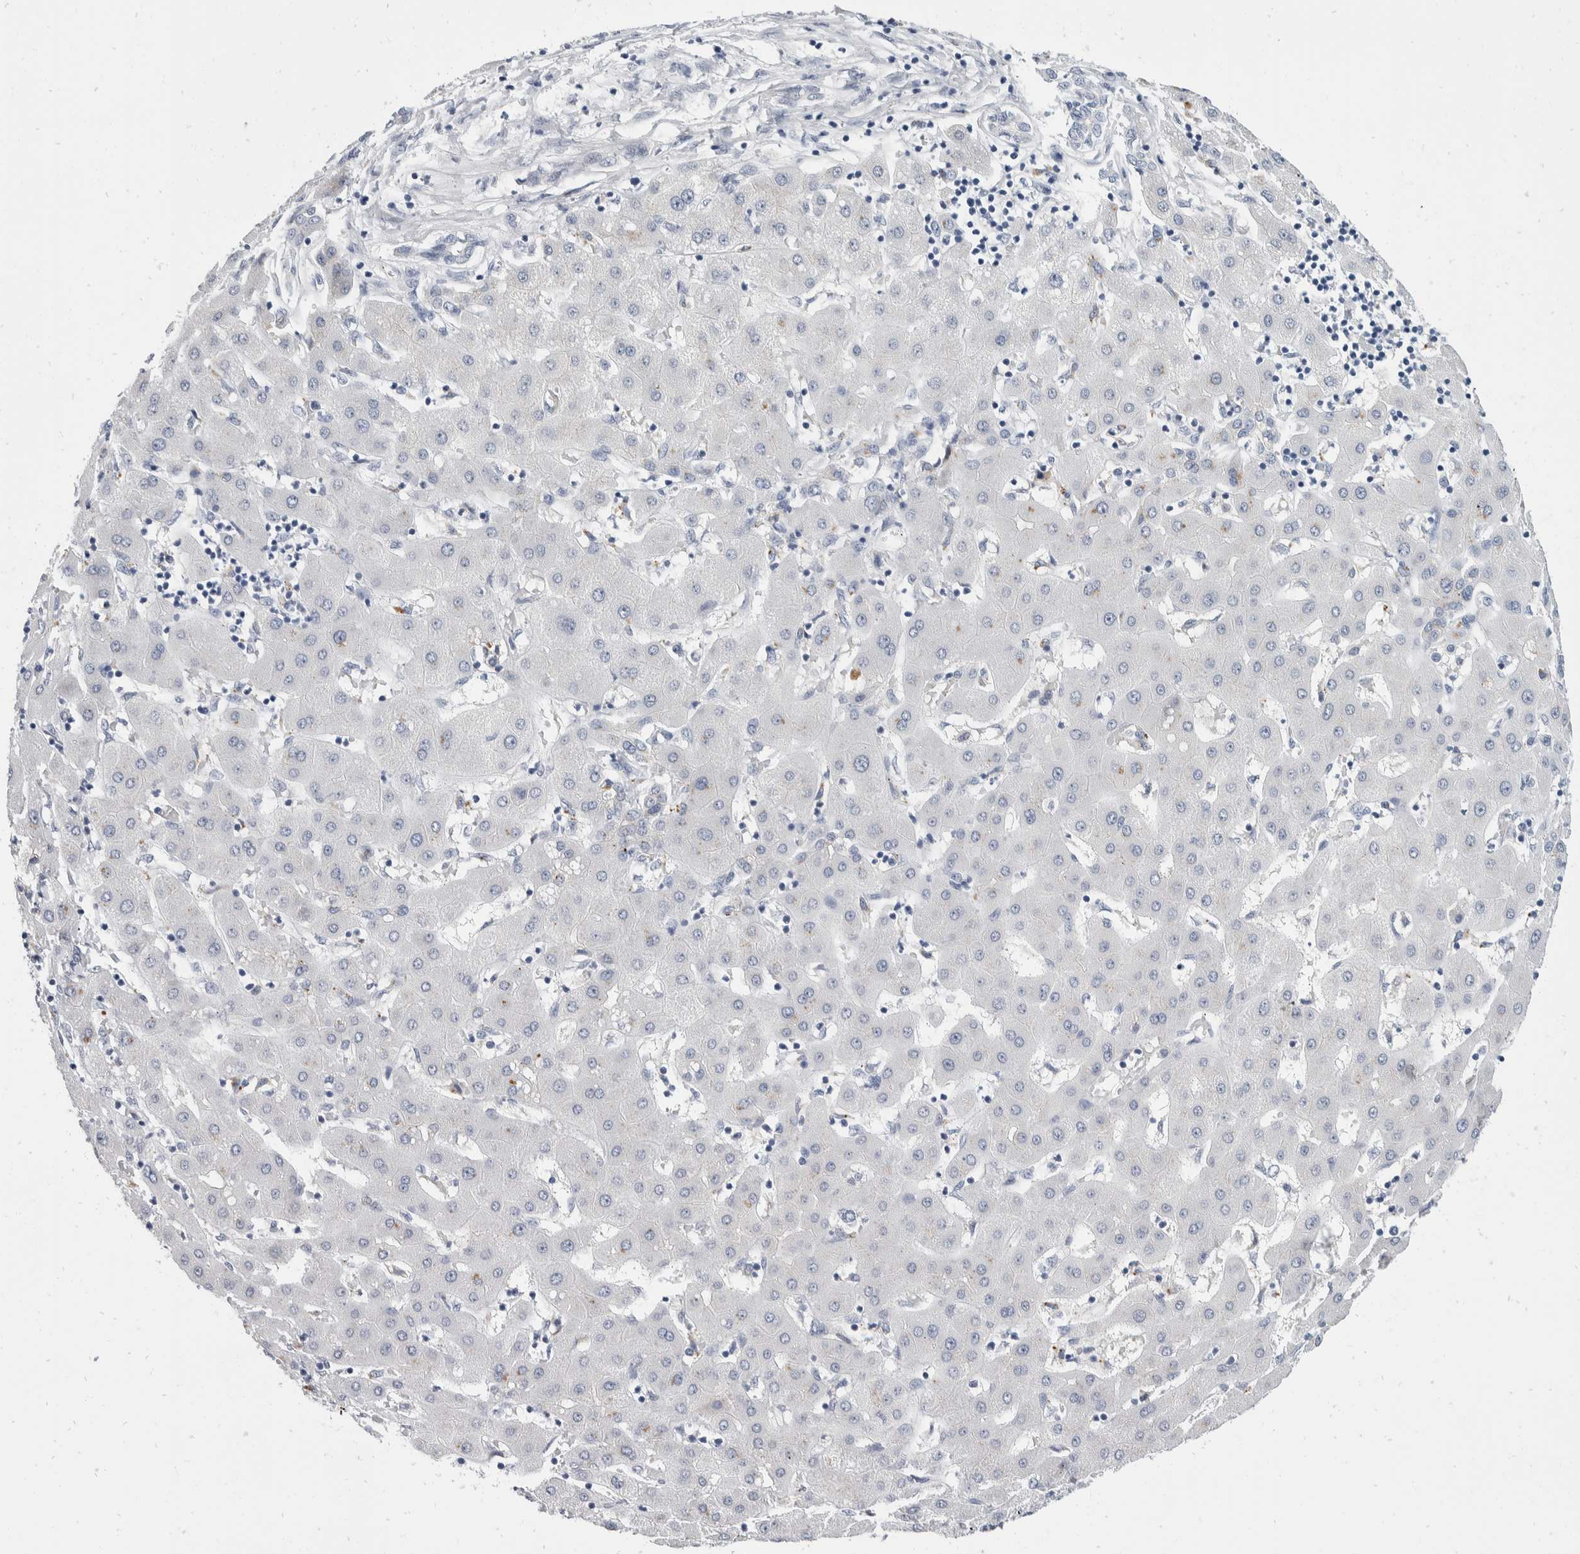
{"staining": {"intensity": "negative", "quantity": "none", "location": "none"}, "tissue": "liver cancer", "cell_type": "Tumor cells", "image_type": "cancer", "snomed": [{"axis": "morphology", "description": "Carcinoma, Hepatocellular, NOS"}, {"axis": "topography", "description": "Liver"}], "caption": "This is a image of immunohistochemistry staining of liver hepatocellular carcinoma, which shows no expression in tumor cells. Brightfield microscopy of immunohistochemistry (IHC) stained with DAB (brown) and hematoxylin (blue), captured at high magnification.", "gene": "CATSPERD", "patient": {"sex": "male", "age": 65}}